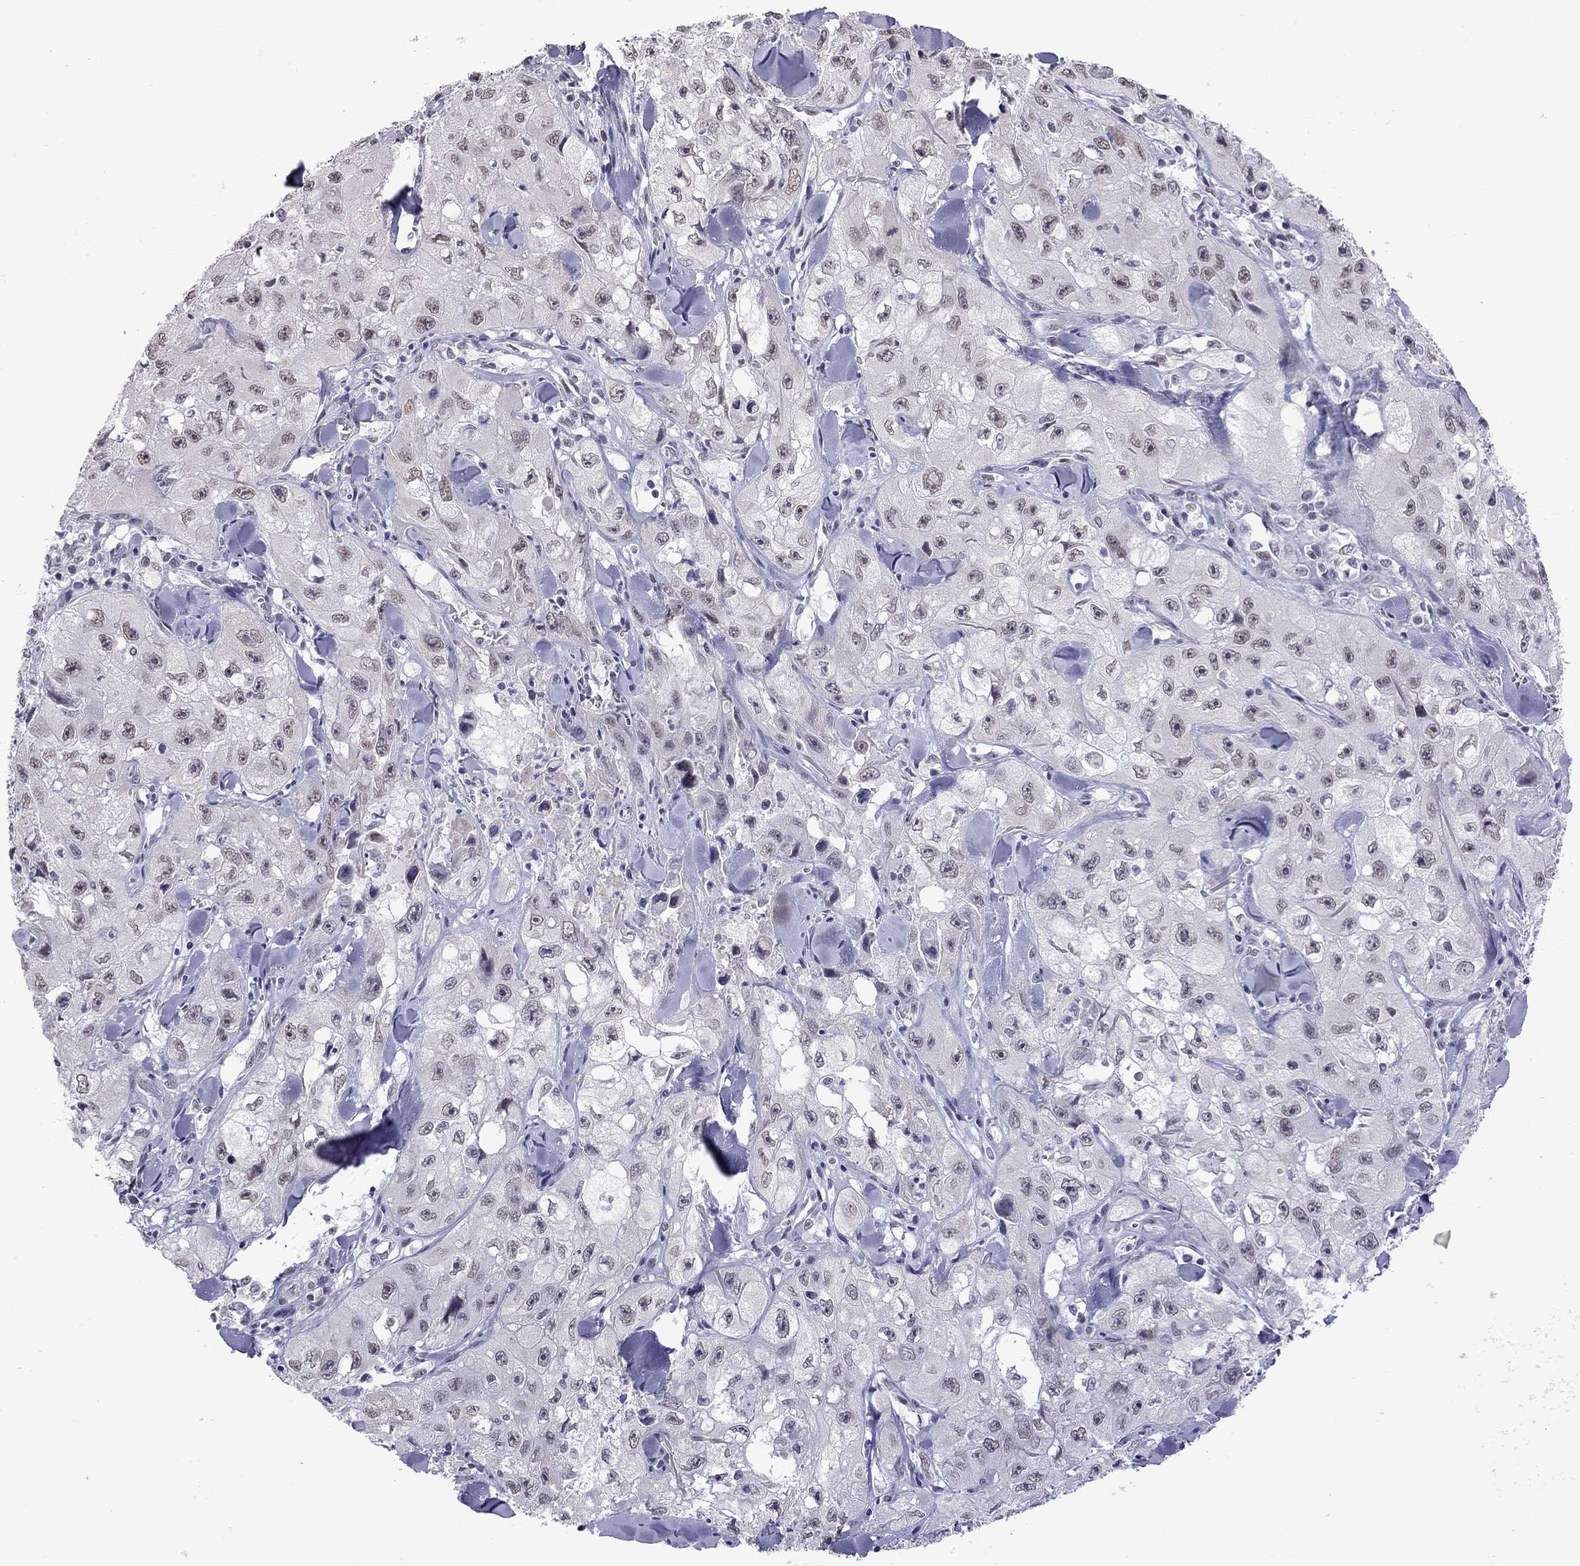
{"staining": {"intensity": "weak", "quantity": "<25%", "location": "nuclear"}, "tissue": "skin cancer", "cell_type": "Tumor cells", "image_type": "cancer", "snomed": [{"axis": "morphology", "description": "Squamous cell carcinoma, NOS"}, {"axis": "topography", "description": "Skin"}, {"axis": "topography", "description": "Subcutis"}], "caption": "Immunohistochemistry histopathology image of human skin cancer (squamous cell carcinoma) stained for a protein (brown), which reveals no staining in tumor cells.", "gene": "PPP1R3A", "patient": {"sex": "male", "age": 73}}